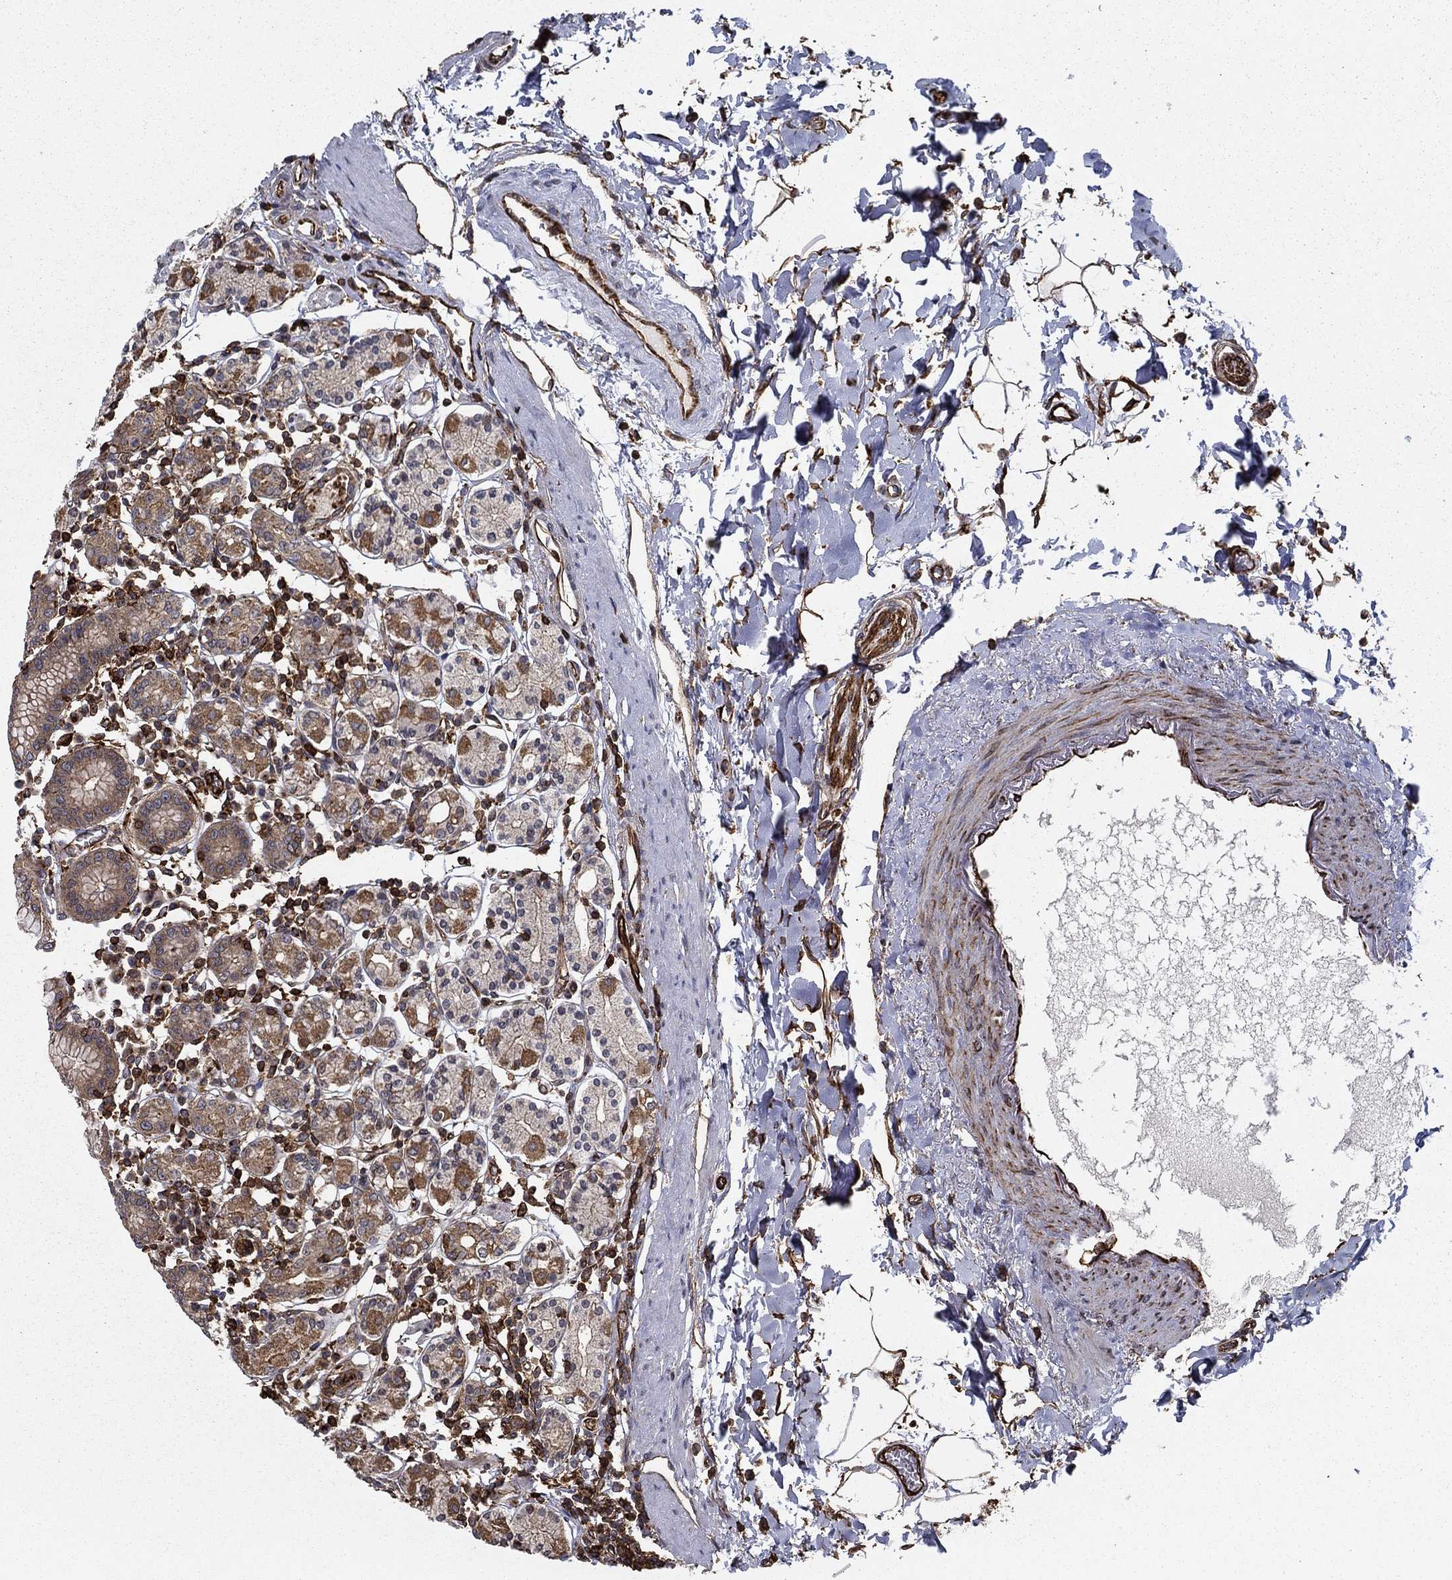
{"staining": {"intensity": "moderate", "quantity": "25%-75%", "location": "cytoplasmic/membranous"}, "tissue": "stomach", "cell_type": "Glandular cells", "image_type": "normal", "snomed": [{"axis": "morphology", "description": "Normal tissue, NOS"}, {"axis": "topography", "description": "Stomach, upper"}, {"axis": "topography", "description": "Stomach"}], "caption": "Stomach stained for a protein exhibits moderate cytoplasmic/membranous positivity in glandular cells. (brown staining indicates protein expression, while blue staining denotes nuclei).", "gene": "ADM", "patient": {"sex": "male", "age": 62}}